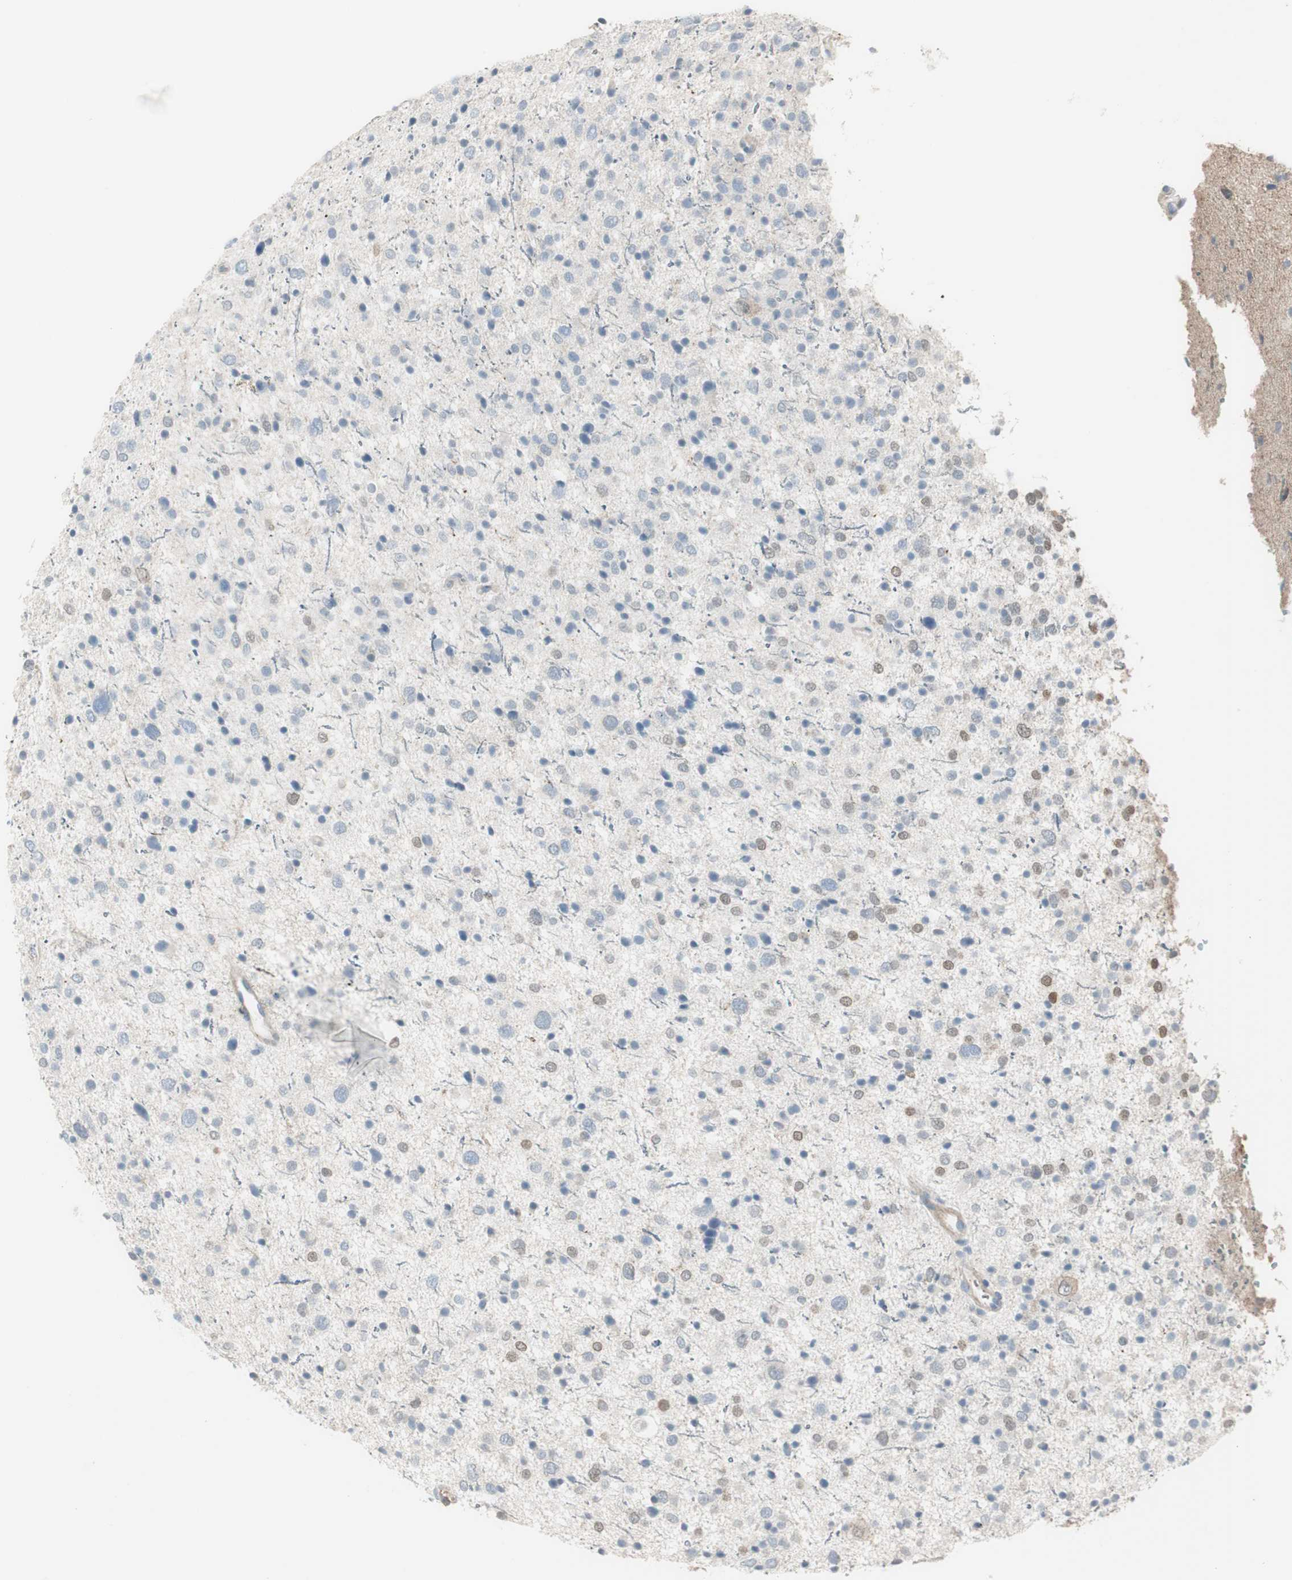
{"staining": {"intensity": "moderate", "quantity": "<25%", "location": "nuclear"}, "tissue": "glioma", "cell_type": "Tumor cells", "image_type": "cancer", "snomed": [{"axis": "morphology", "description": "Glioma, malignant, Low grade"}, {"axis": "topography", "description": "Brain"}], "caption": "Malignant glioma (low-grade) stained with a protein marker shows moderate staining in tumor cells.", "gene": "CACNA2D1", "patient": {"sex": "female", "age": 37}}